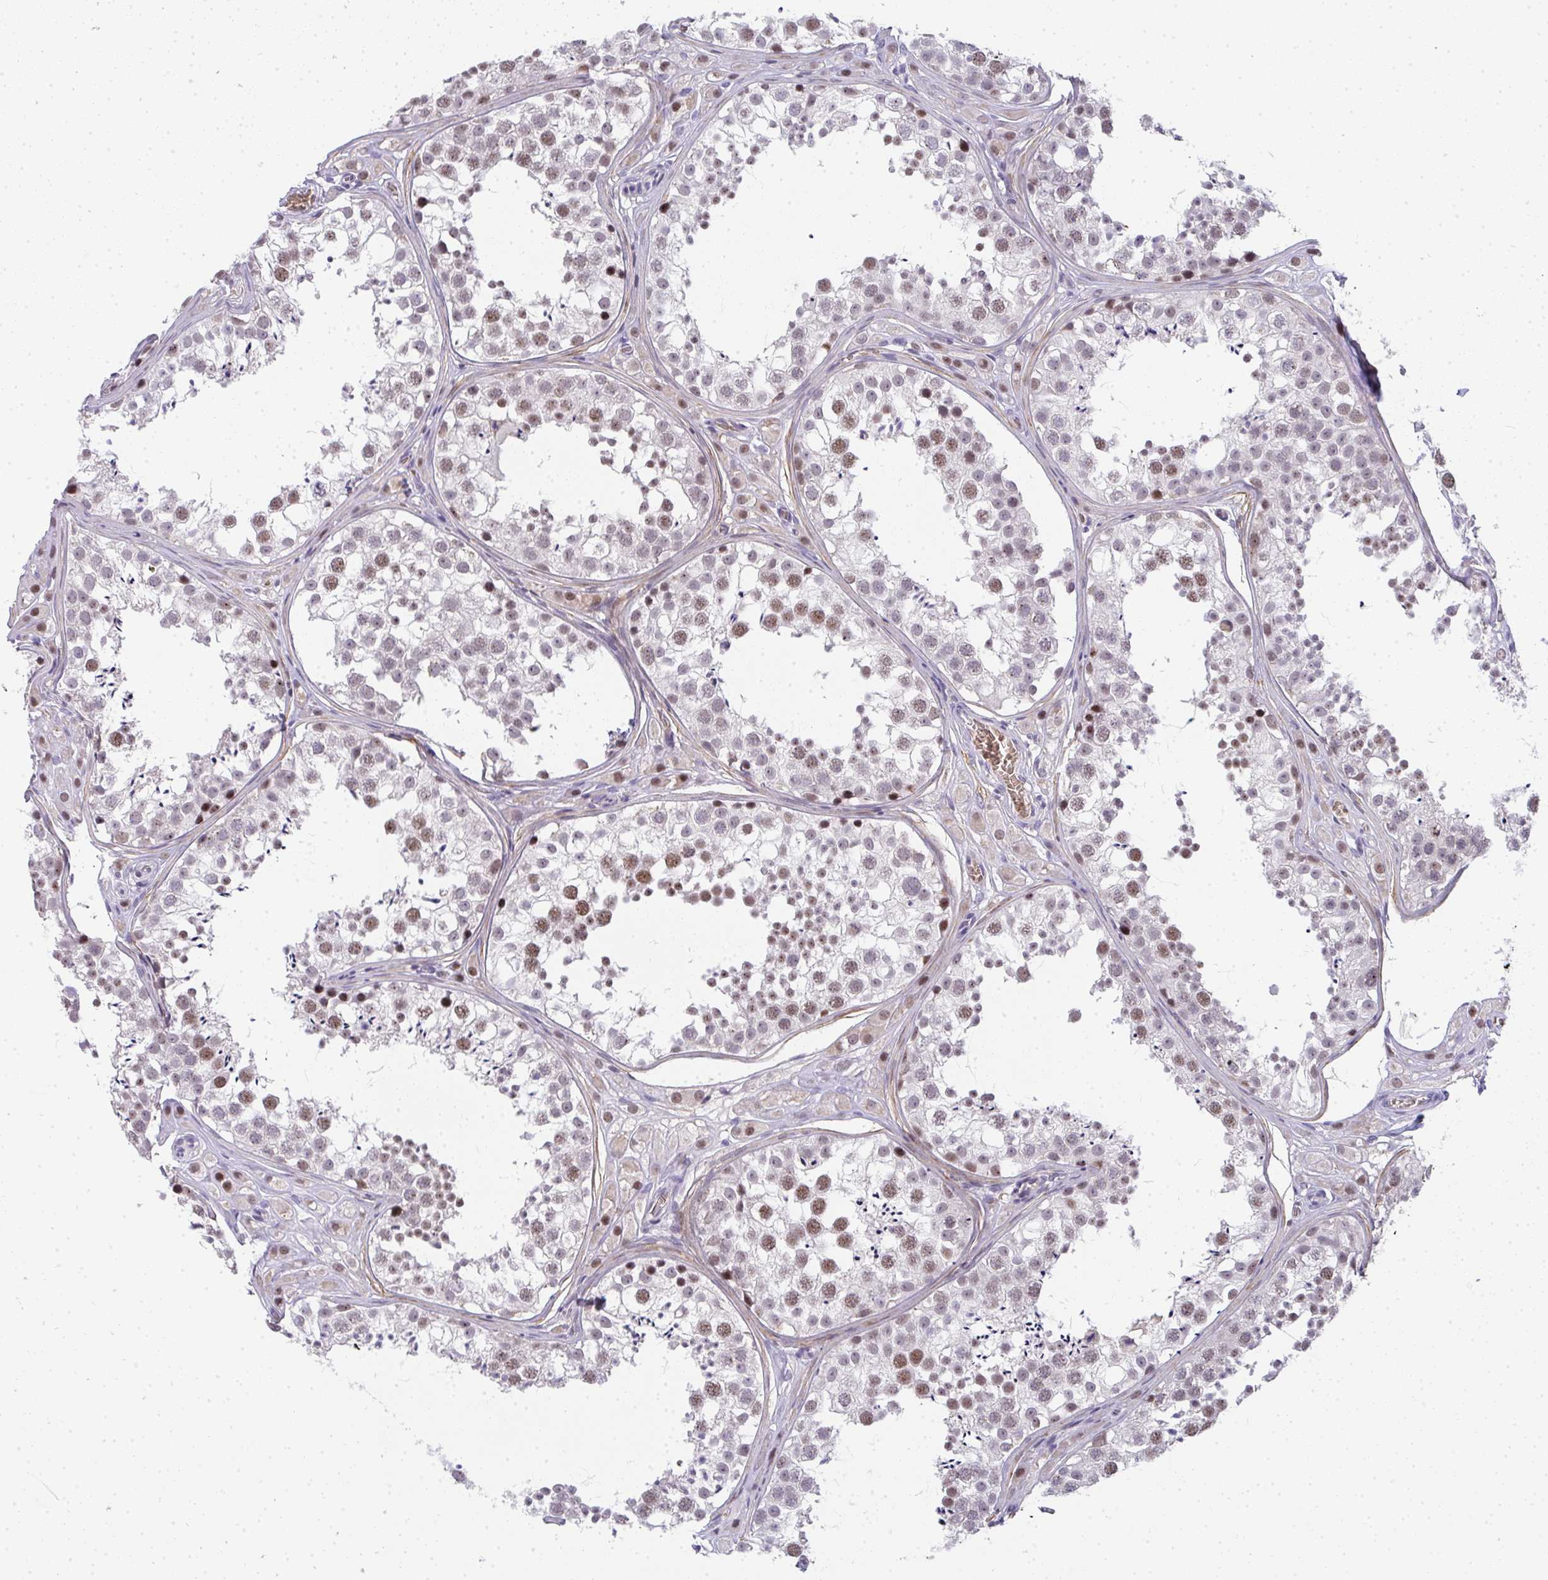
{"staining": {"intensity": "moderate", "quantity": "25%-75%", "location": "nuclear"}, "tissue": "testis", "cell_type": "Cells in seminiferous ducts", "image_type": "normal", "snomed": [{"axis": "morphology", "description": "Normal tissue, NOS"}, {"axis": "topography", "description": "Testis"}], "caption": "Immunohistochemical staining of normal testis demonstrates medium levels of moderate nuclear positivity in approximately 25%-75% of cells in seminiferous ducts.", "gene": "TNMD", "patient": {"sex": "male", "age": 13}}